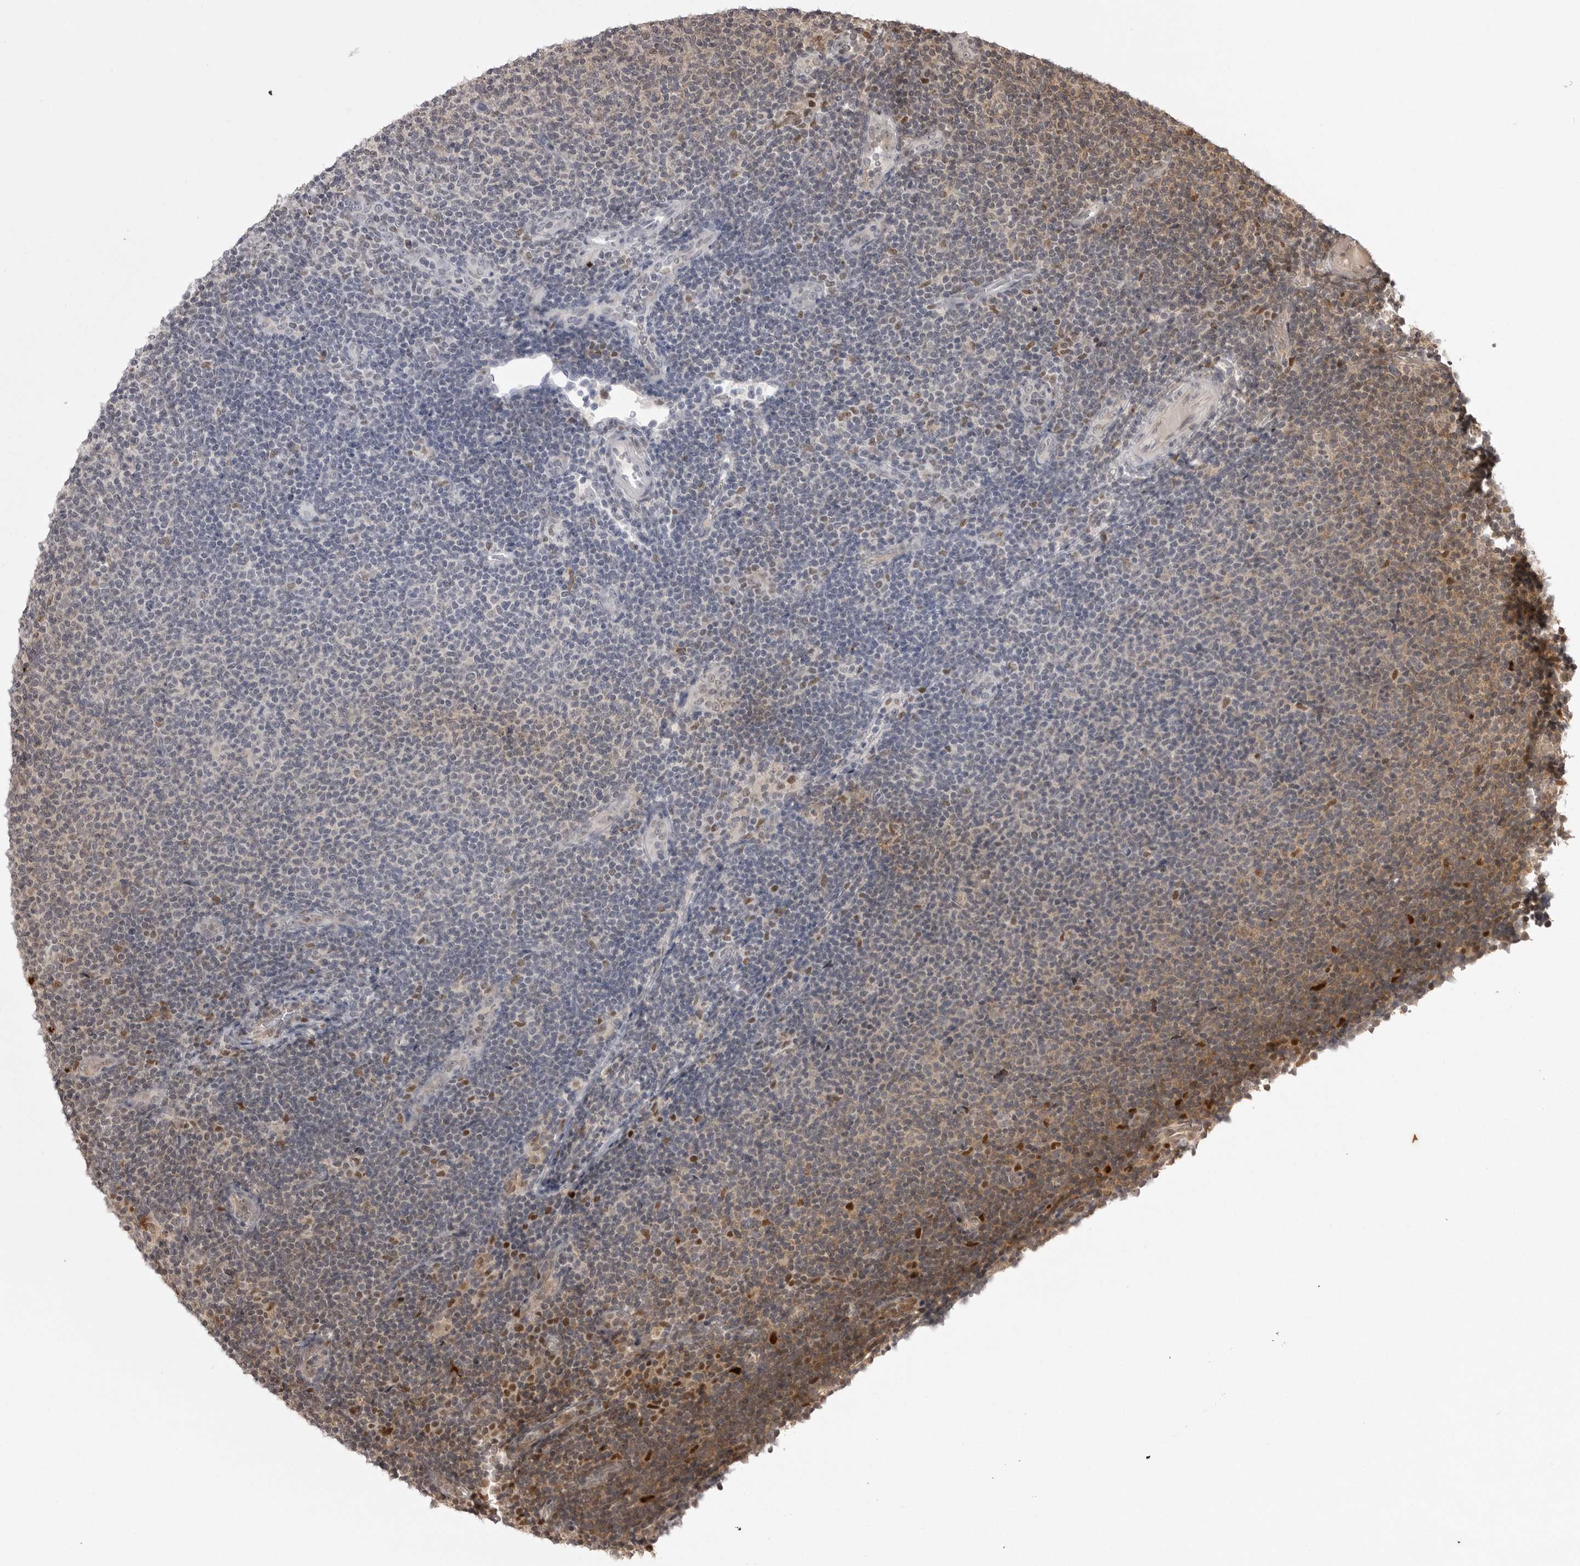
{"staining": {"intensity": "weak", "quantity": "<25%", "location": "cytoplasmic/membranous,nuclear"}, "tissue": "lymphoma", "cell_type": "Tumor cells", "image_type": "cancer", "snomed": [{"axis": "morphology", "description": "Malignant lymphoma, non-Hodgkin's type, Low grade"}, {"axis": "topography", "description": "Lymph node"}], "caption": "Tumor cells are negative for protein expression in human lymphoma.", "gene": "PTK2B", "patient": {"sex": "male", "age": 66}}